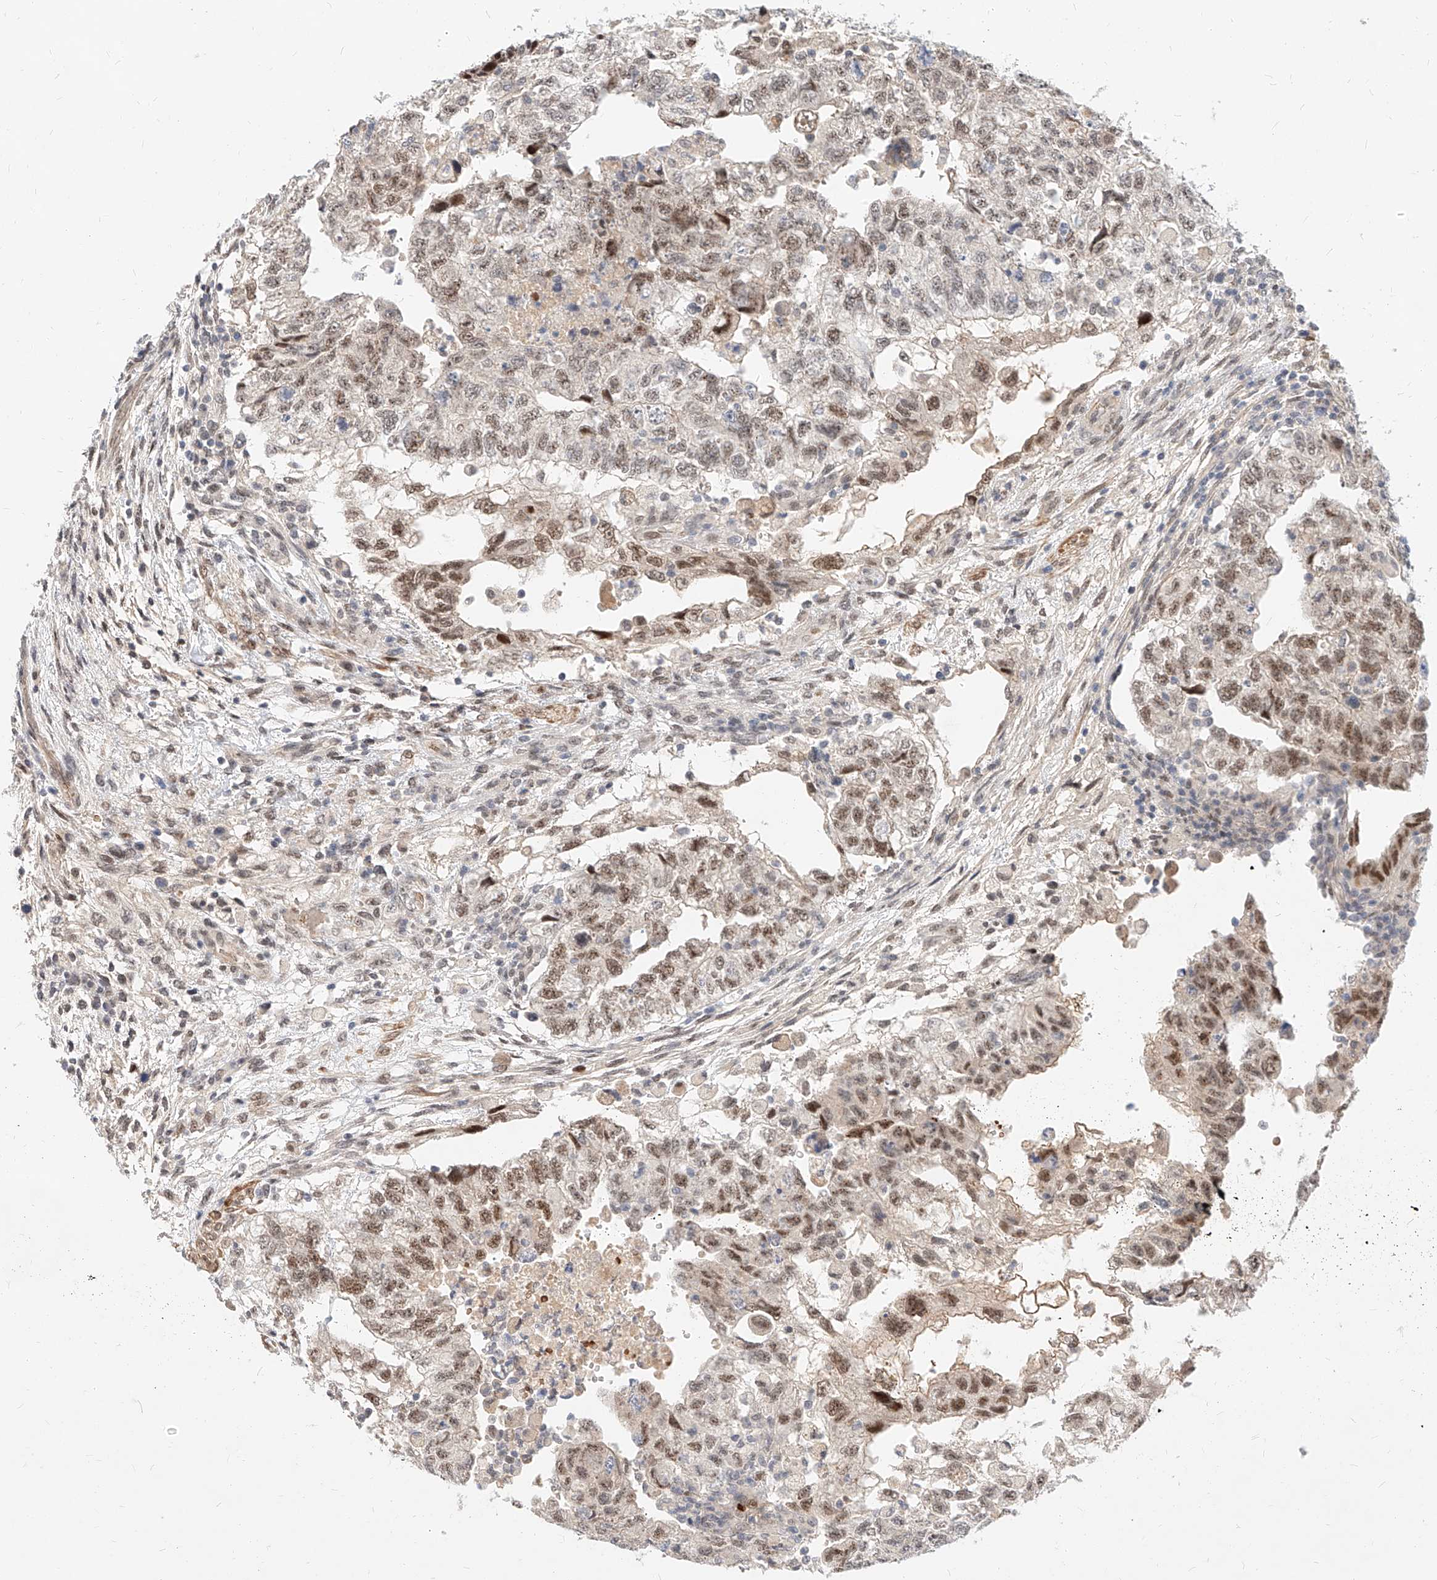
{"staining": {"intensity": "moderate", "quantity": ">75%", "location": "nuclear"}, "tissue": "testis cancer", "cell_type": "Tumor cells", "image_type": "cancer", "snomed": [{"axis": "morphology", "description": "Carcinoma, Embryonal, NOS"}, {"axis": "topography", "description": "Testis"}], "caption": "Immunohistochemistry staining of testis embryonal carcinoma, which demonstrates medium levels of moderate nuclear staining in about >75% of tumor cells indicating moderate nuclear protein expression. The staining was performed using DAB (3,3'-diaminobenzidine) (brown) for protein detection and nuclei were counterstained in hematoxylin (blue).", "gene": "CBX8", "patient": {"sex": "male", "age": 36}}